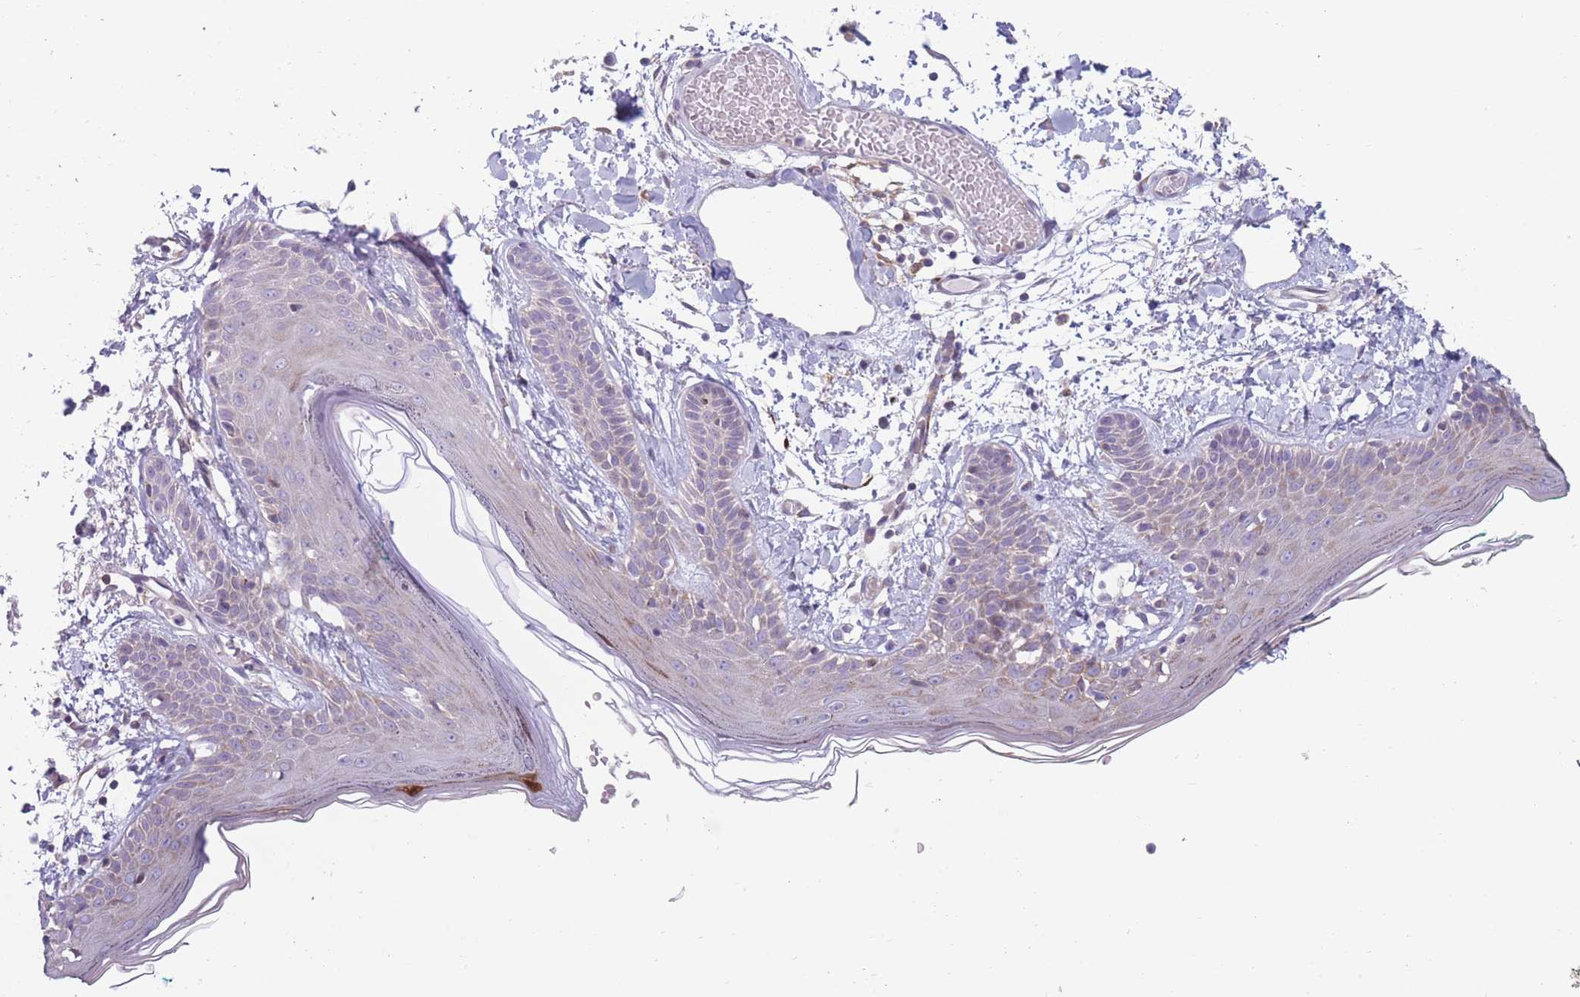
{"staining": {"intensity": "negative", "quantity": "none", "location": "none"}, "tissue": "skin", "cell_type": "Fibroblasts", "image_type": "normal", "snomed": [{"axis": "morphology", "description": "Normal tissue, NOS"}, {"axis": "topography", "description": "Skin"}], "caption": "High power microscopy image of an IHC histopathology image of normal skin, revealing no significant positivity in fibroblasts.", "gene": "PDE4A", "patient": {"sex": "male", "age": 79}}